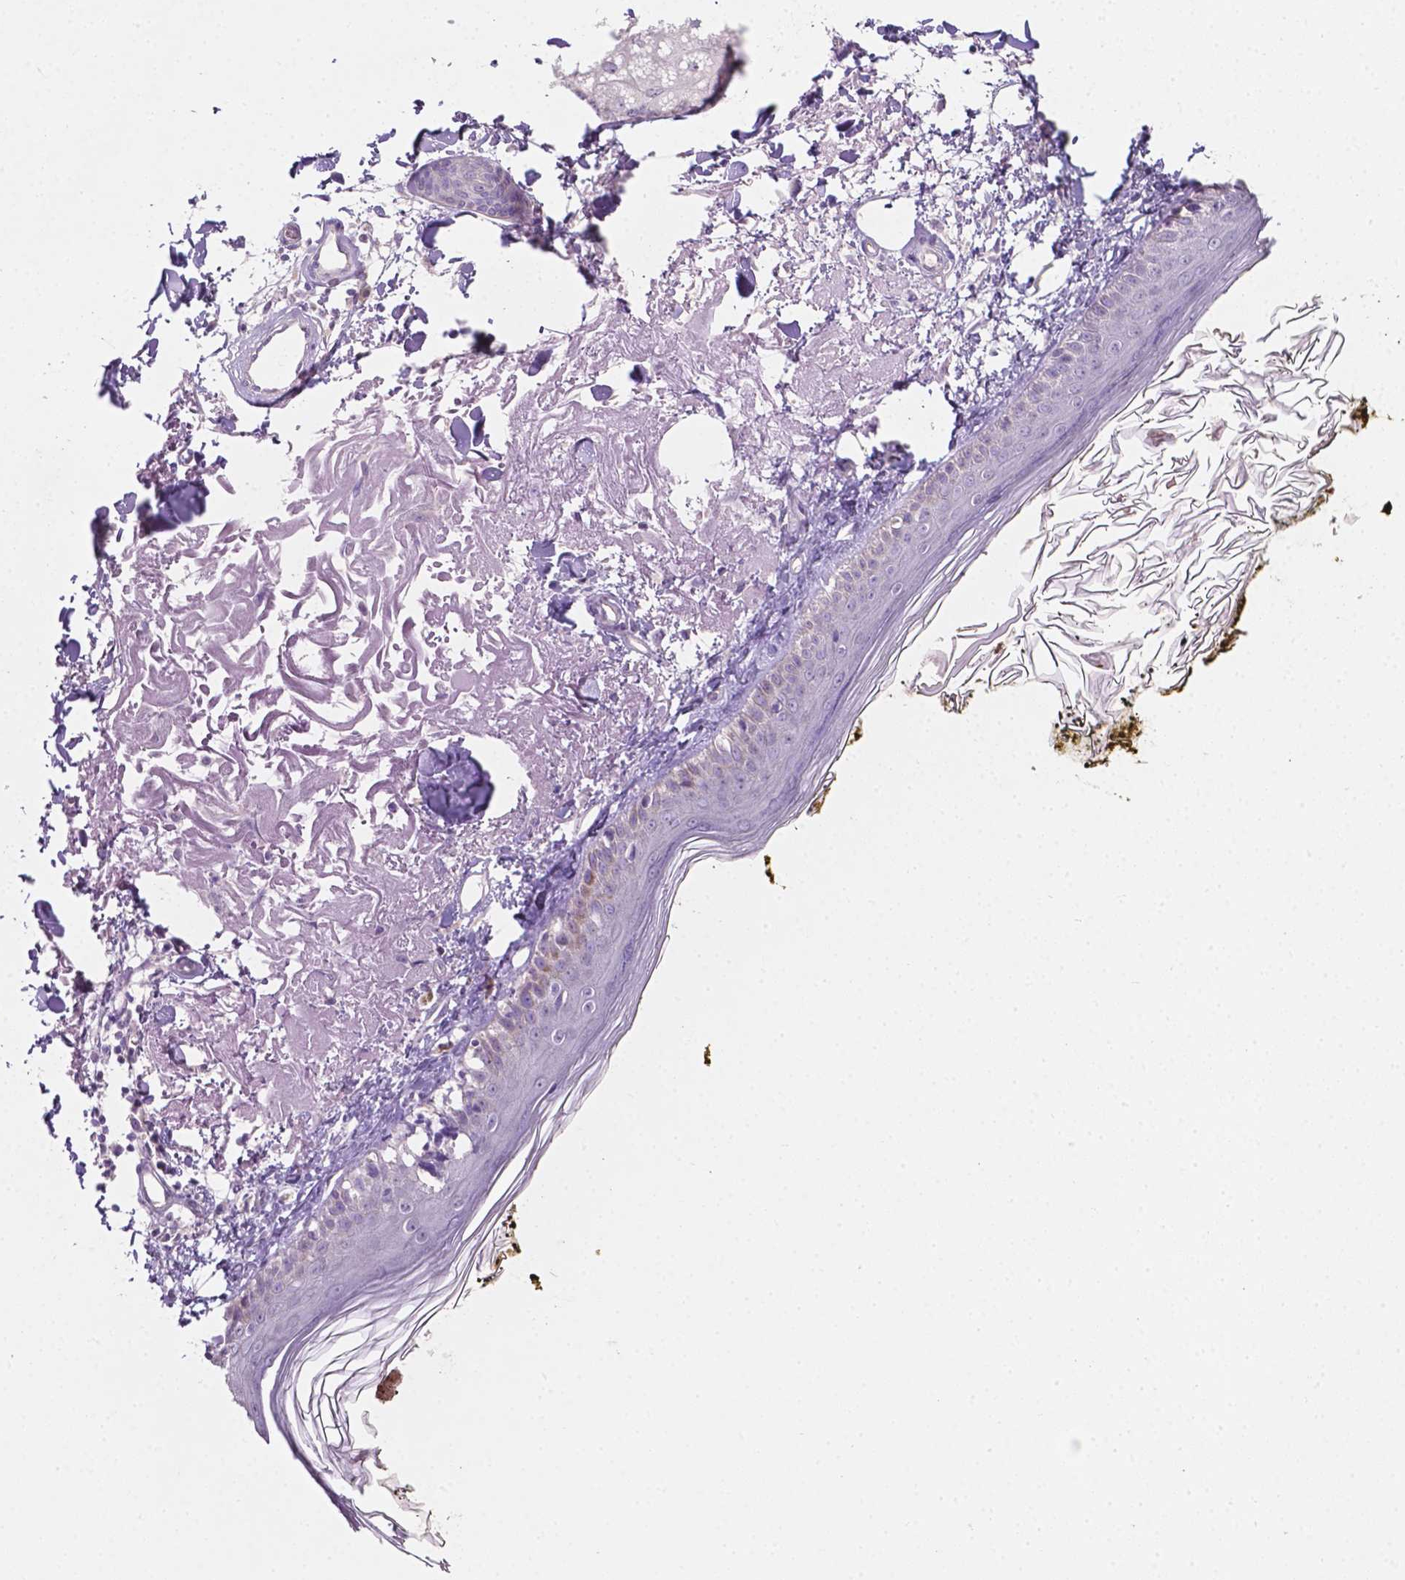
{"staining": {"intensity": "negative", "quantity": "none", "location": "none"}, "tissue": "skin", "cell_type": "Fibroblasts", "image_type": "normal", "snomed": [{"axis": "morphology", "description": "Normal tissue, NOS"}, {"axis": "topography", "description": "Skin"}], "caption": "An image of human skin is negative for staining in fibroblasts. (Stains: DAB (3,3'-diaminobenzidine) immunohistochemistry (IHC) with hematoxylin counter stain, Microscopy: brightfield microscopy at high magnification).", "gene": "EGFR", "patient": {"sex": "male", "age": 76}}